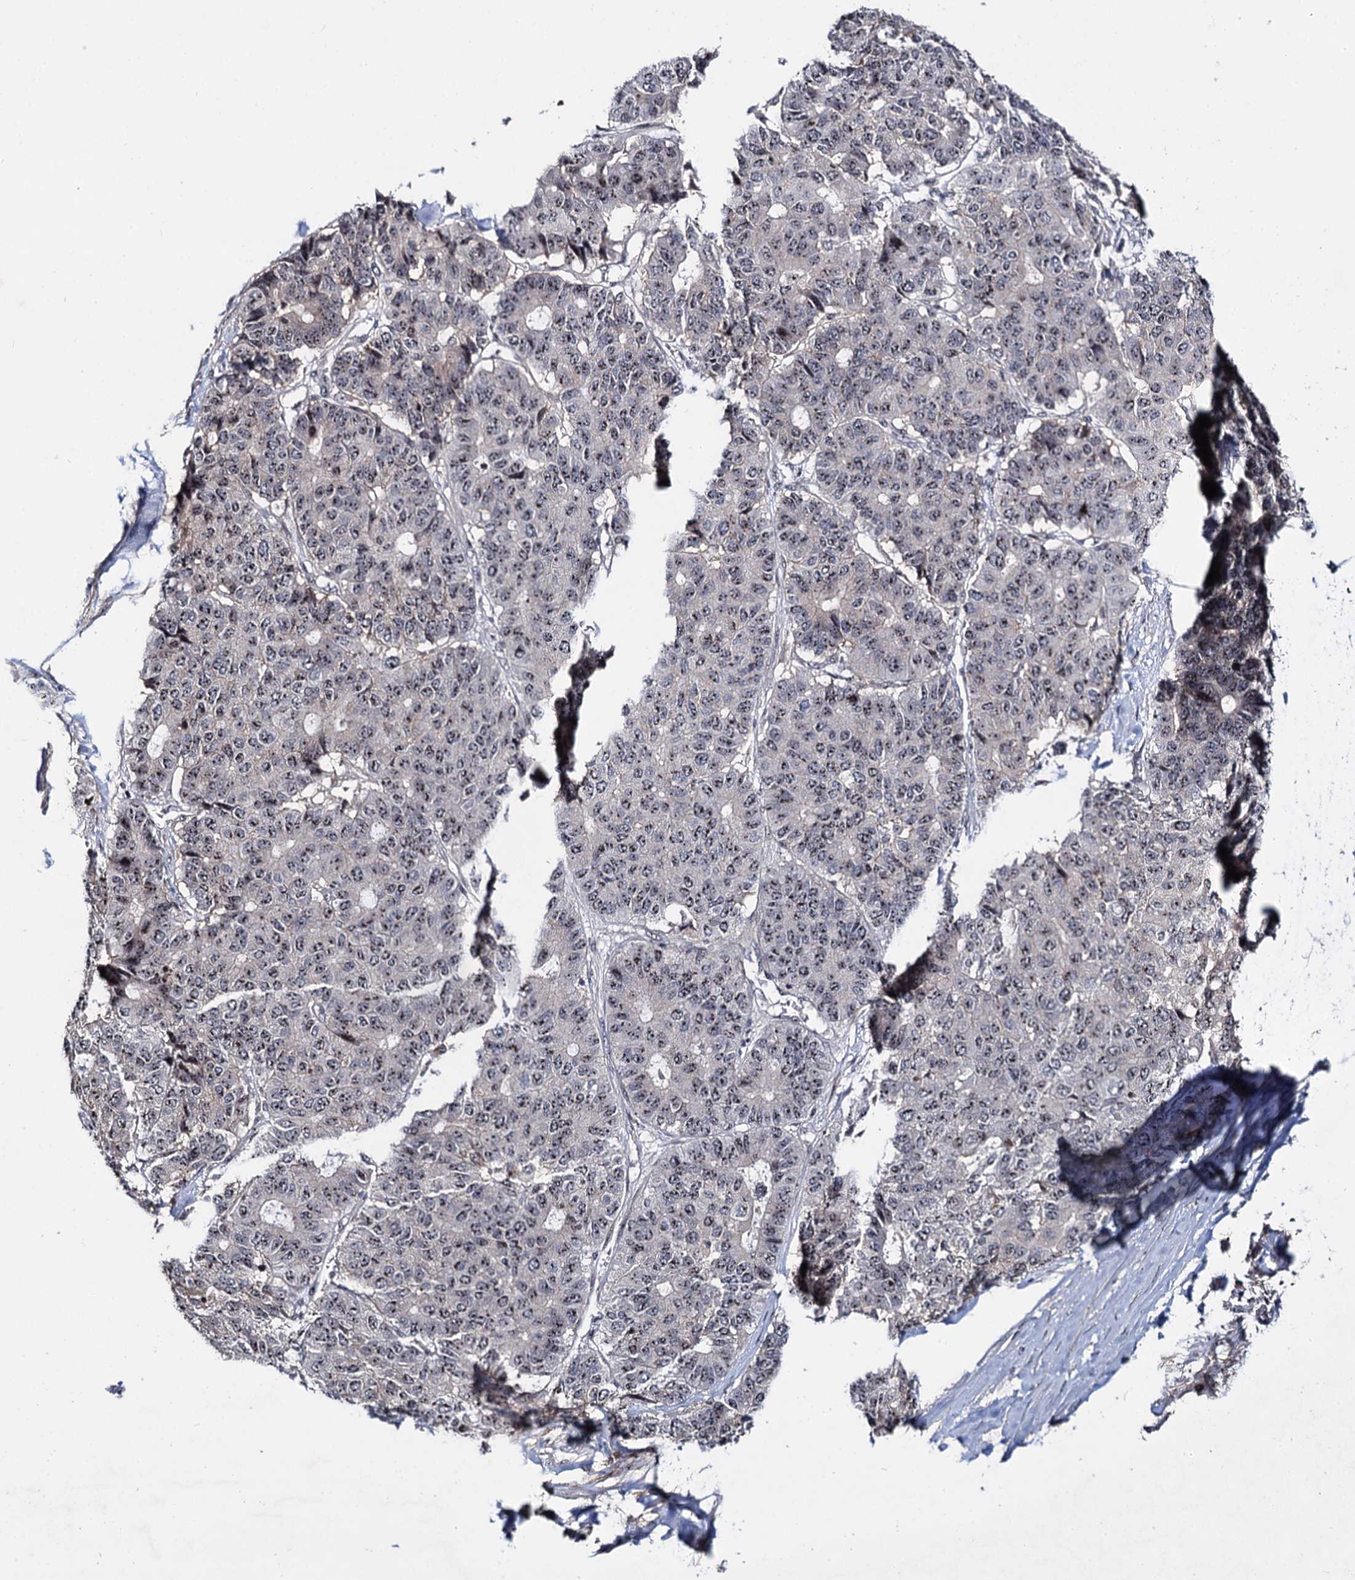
{"staining": {"intensity": "weak", "quantity": ">75%", "location": "nuclear"}, "tissue": "pancreatic cancer", "cell_type": "Tumor cells", "image_type": "cancer", "snomed": [{"axis": "morphology", "description": "Adenocarcinoma, NOS"}, {"axis": "topography", "description": "Pancreas"}], "caption": "Weak nuclear protein expression is appreciated in about >75% of tumor cells in pancreatic adenocarcinoma. Using DAB (3,3'-diaminobenzidine) (brown) and hematoxylin (blue) stains, captured at high magnification using brightfield microscopy.", "gene": "SUPT20H", "patient": {"sex": "male", "age": 50}}